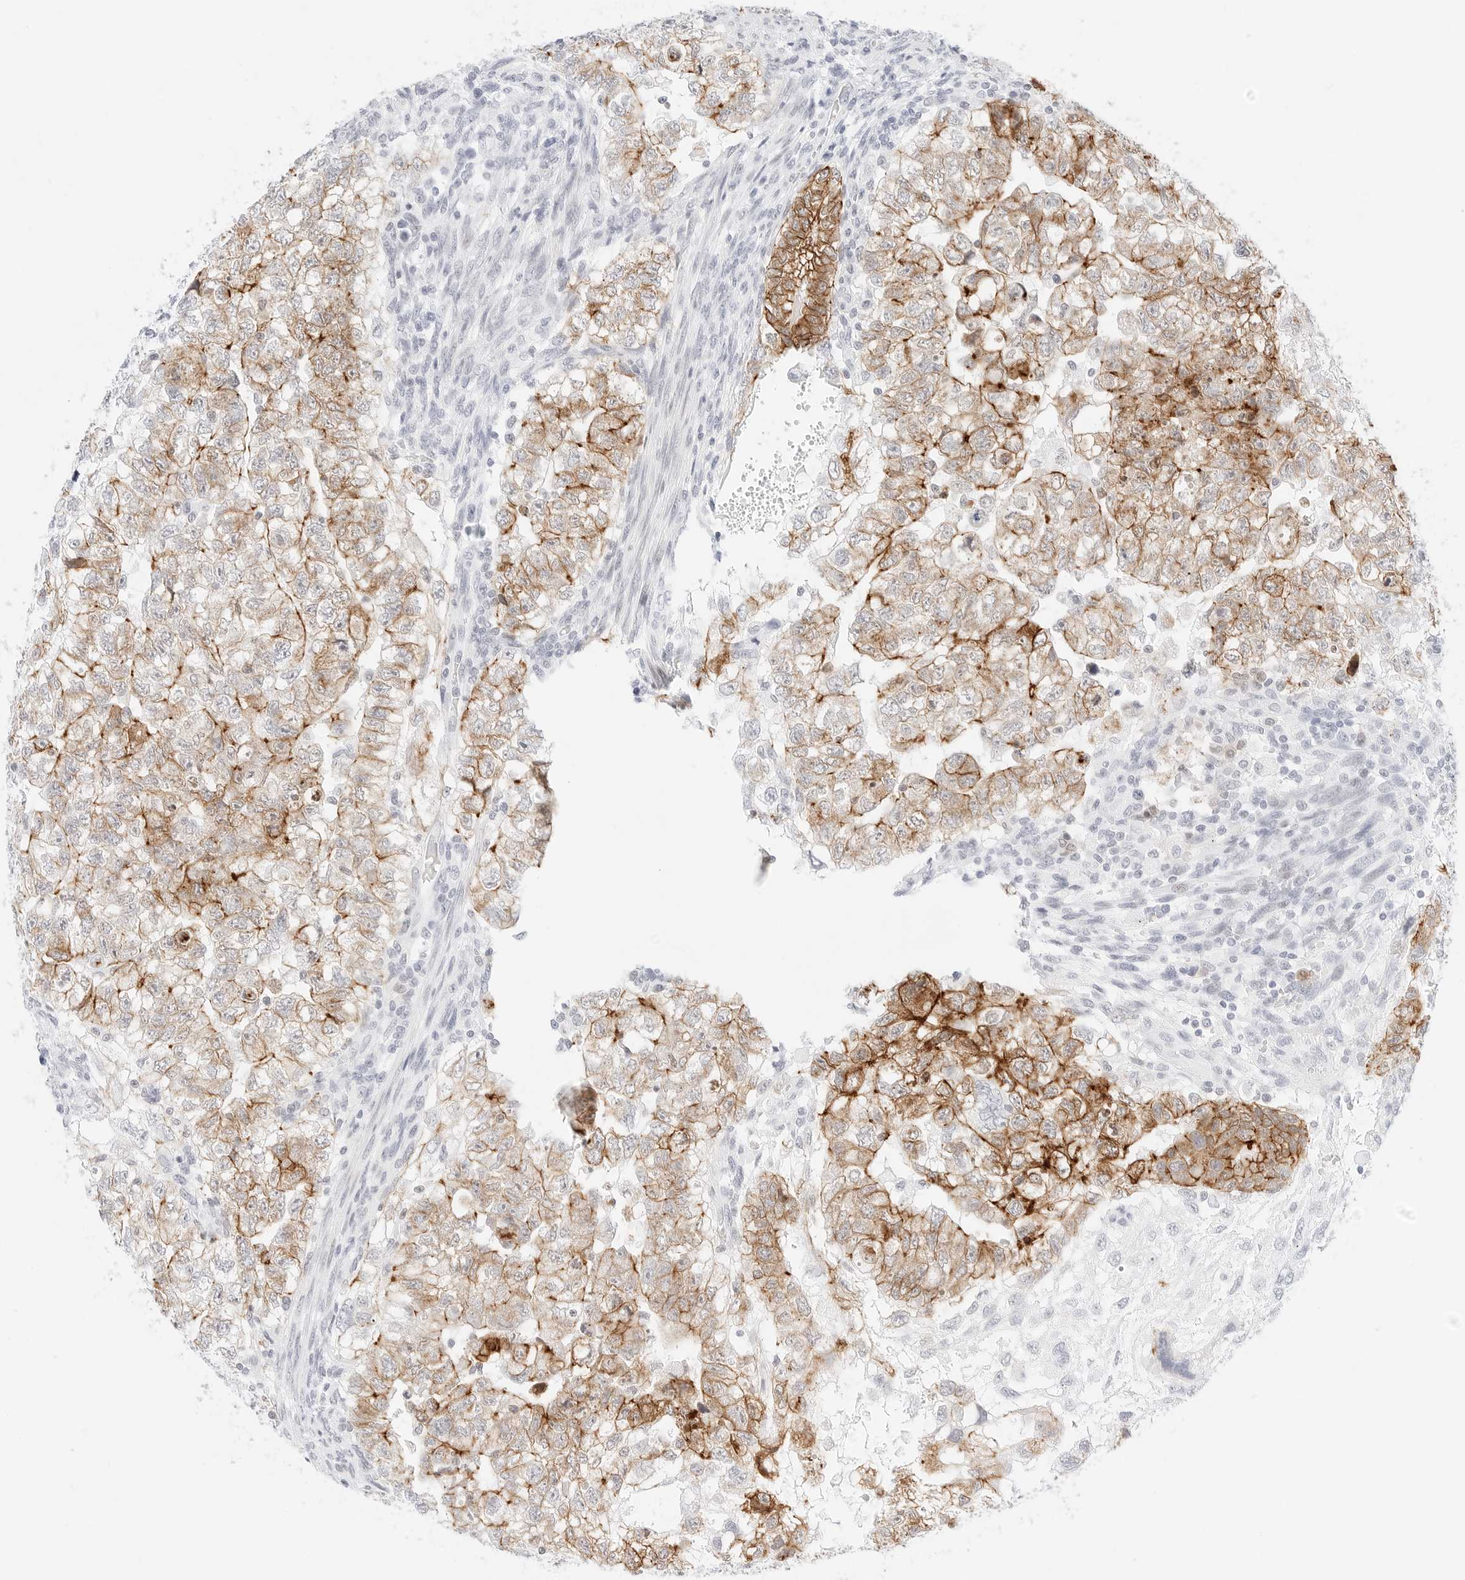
{"staining": {"intensity": "moderate", "quantity": "25%-75%", "location": "cytoplasmic/membranous"}, "tissue": "testis cancer", "cell_type": "Tumor cells", "image_type": "cancer", "snomed": [{"axis": "morphology", "description": "Carcinoma, Embryonal, NOS"}, {"axis": "topography", "description": "Testis"}], "caption": "An IHC photomicrograph of neoplastic tissue is shown. Protein staining in brown shows moderate cytoplasmic/membranous positivity in testis embryonal carcinoma within tumor cells. The staining is performed using DAB (3,3'-diaminobenzidine) brown chromogen to label protein expression. The nuclei are counter-stained blue using hematoxylin.", "gene": "CDH1", "patient": {"sex": "male", "age": 37}}